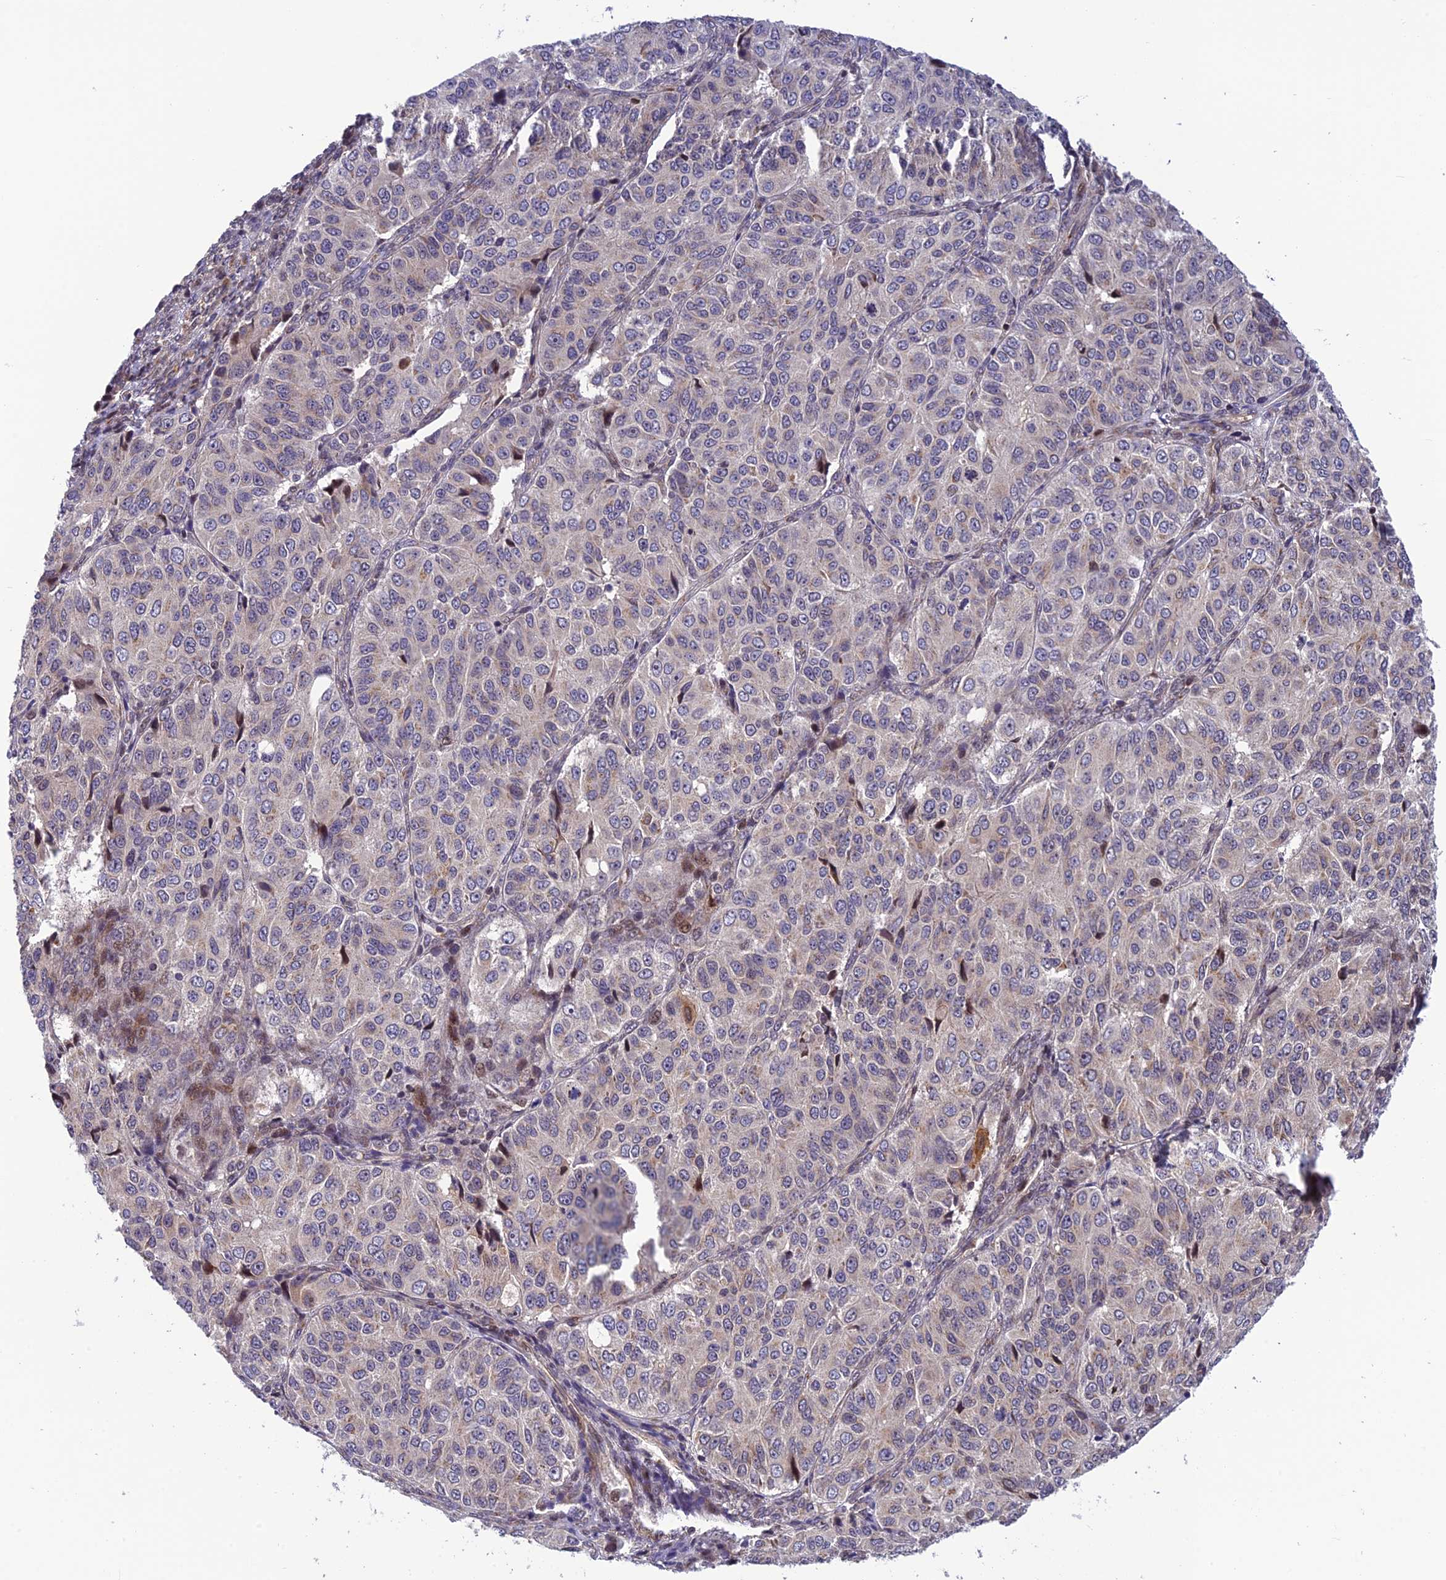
{"staining": {"intensity": "negative", "quantity": "none", "location": "none"}, "tissue": "ovarian cancer", "cell_type": "Tumor cells", "image_type": "cancer", "snomed": [{"axis": "morphology", "description": "Carcinoma, endometroid"}, {"axis": "topography", "description": "Ovary"}], "caption": "Photomicrograph shows no significant protein positivity in tumor cells of ovarian cancer.", "gene": "SMIM7", "patient": {"sex": "female", "age": 51}}